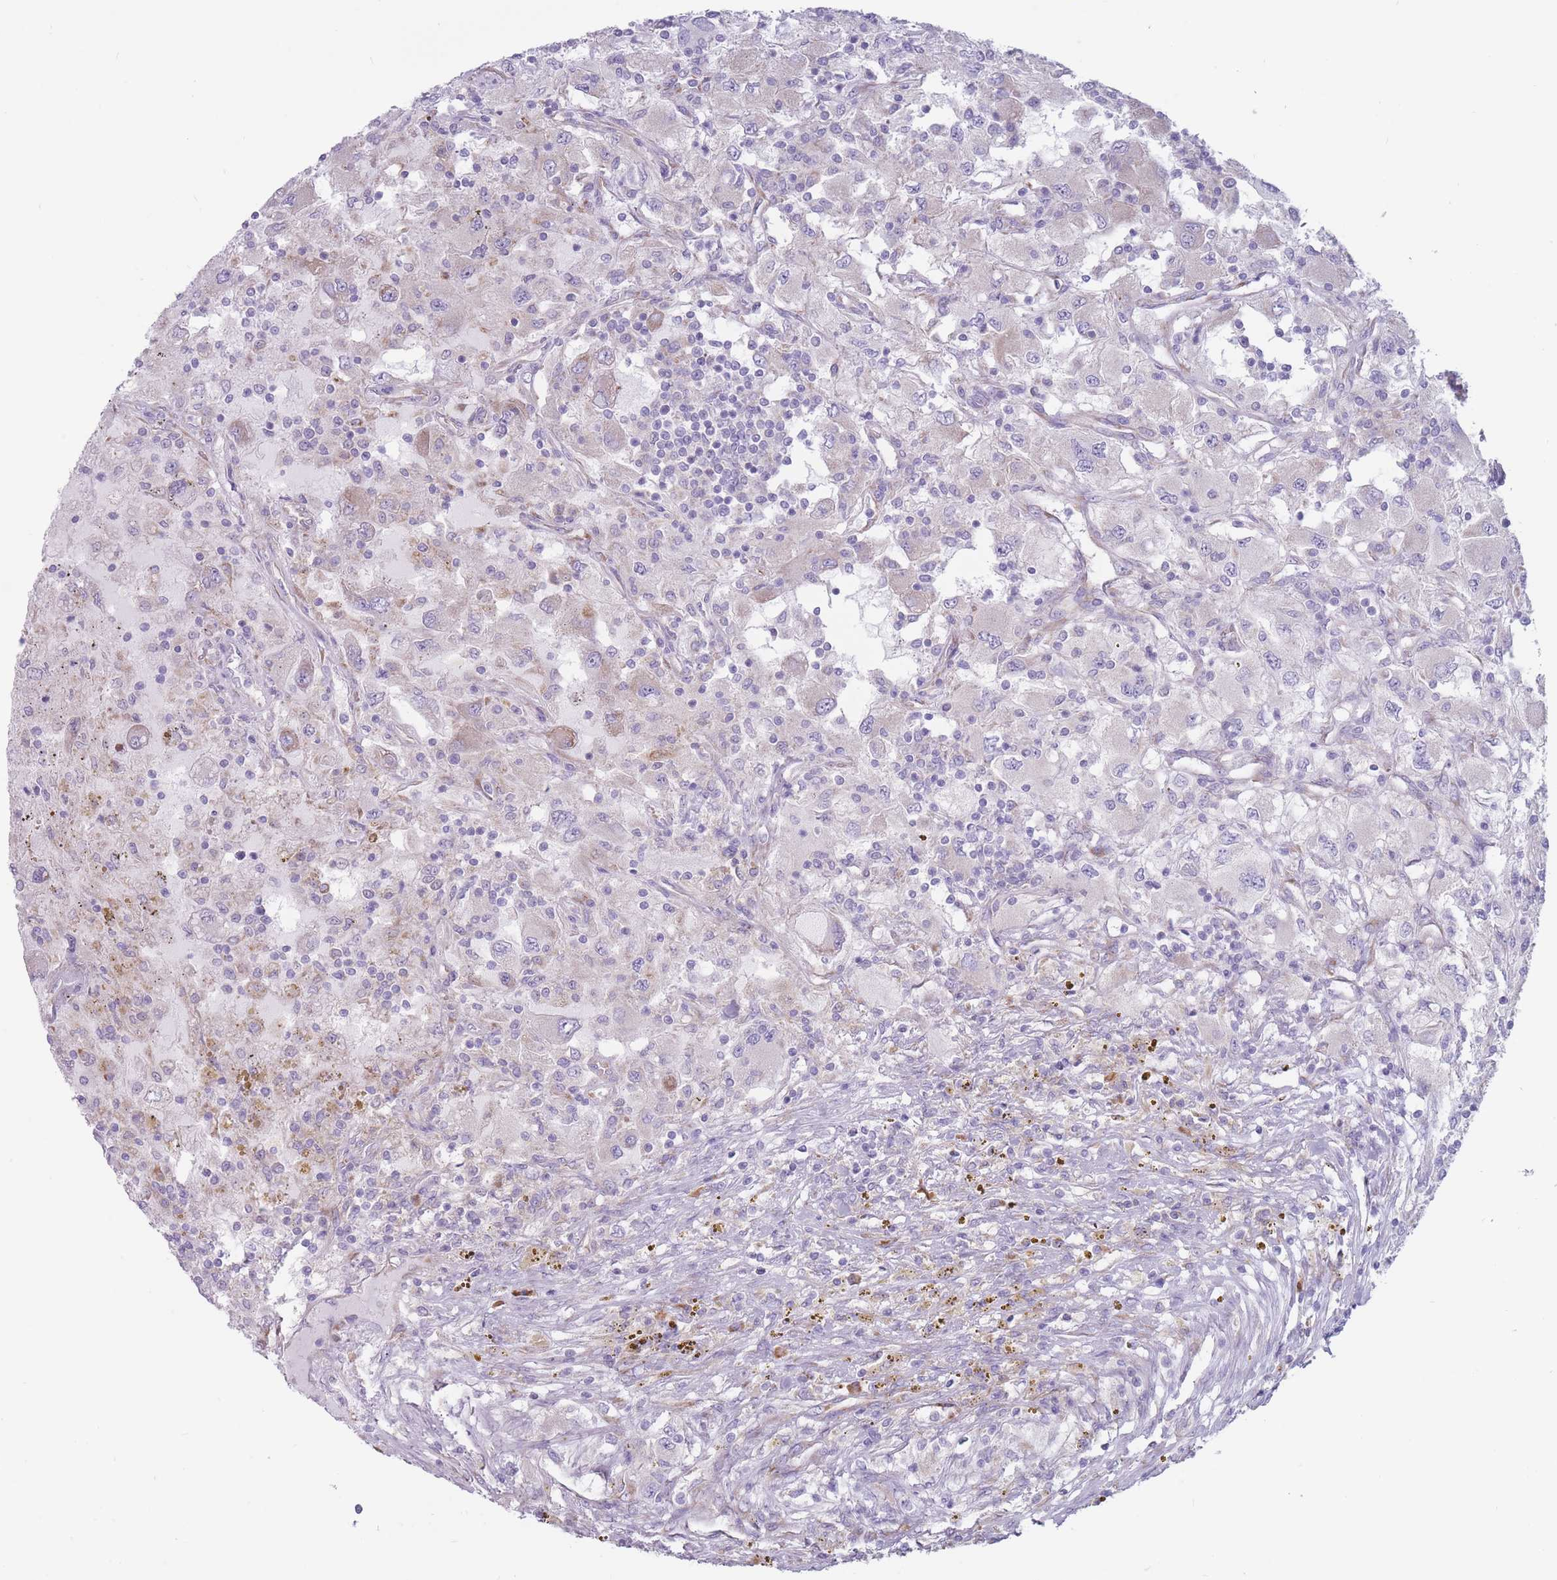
{"staining": {"intensity": "weak", "quantity": "<25%", "location": "cytoplasmic/membranous"}, "tissue": "renal cancer", "cell_type": "Tumor cells", "image_type": "cancer", "snomed": [{"axis": "morphology", "description": "Adenocarcinoma, NOS"}, {"axis": "topography", "description": "Kidney"}], "caption": "Tumor cells show no significant protein staining in renal adenocarcinoma.", "gene": "RPL18", "patient": {"sex": "female", "age": 67}}